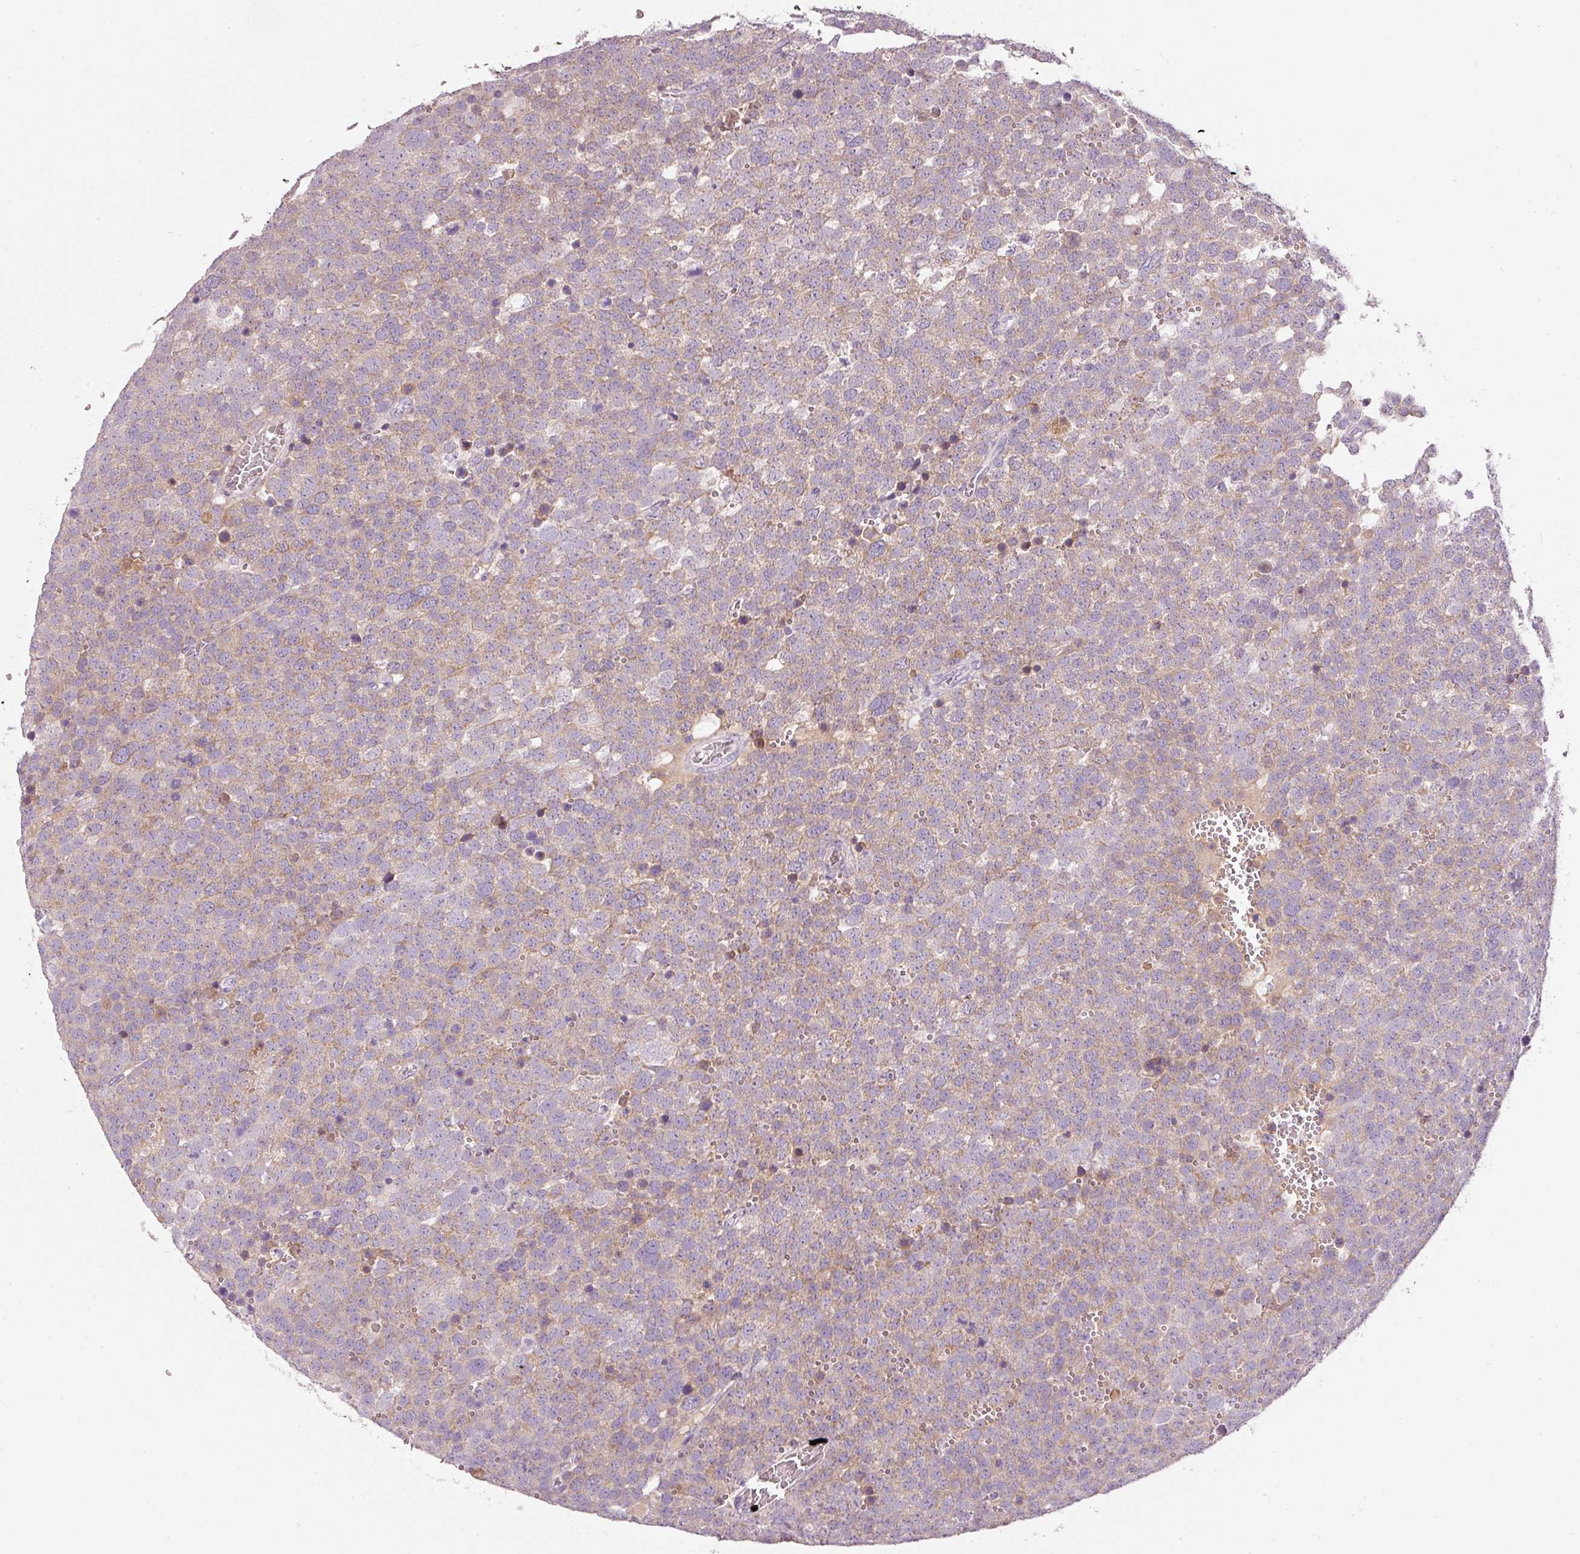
{"staining": {"intensity": "moderate", "quantity": ">75%", "location": "cytoplasmic/membranous"}, "tissue": "testis cancer", "cell_type": "Tumor cells", "image_type": "cancer", "snomed": [{"axis": "morphology", "description": "Seminoma, NOS"}, {"axis": "topography", "description": "Testis"}], "caption": "Testis cancer was stained to show a protein in brown. There is medium levels of moderate cytoplasmic/membranous expression in approximately >75% of tumor cells.", "gene": "TMEM37", "patient": {"sex": "male", "age": 71}}